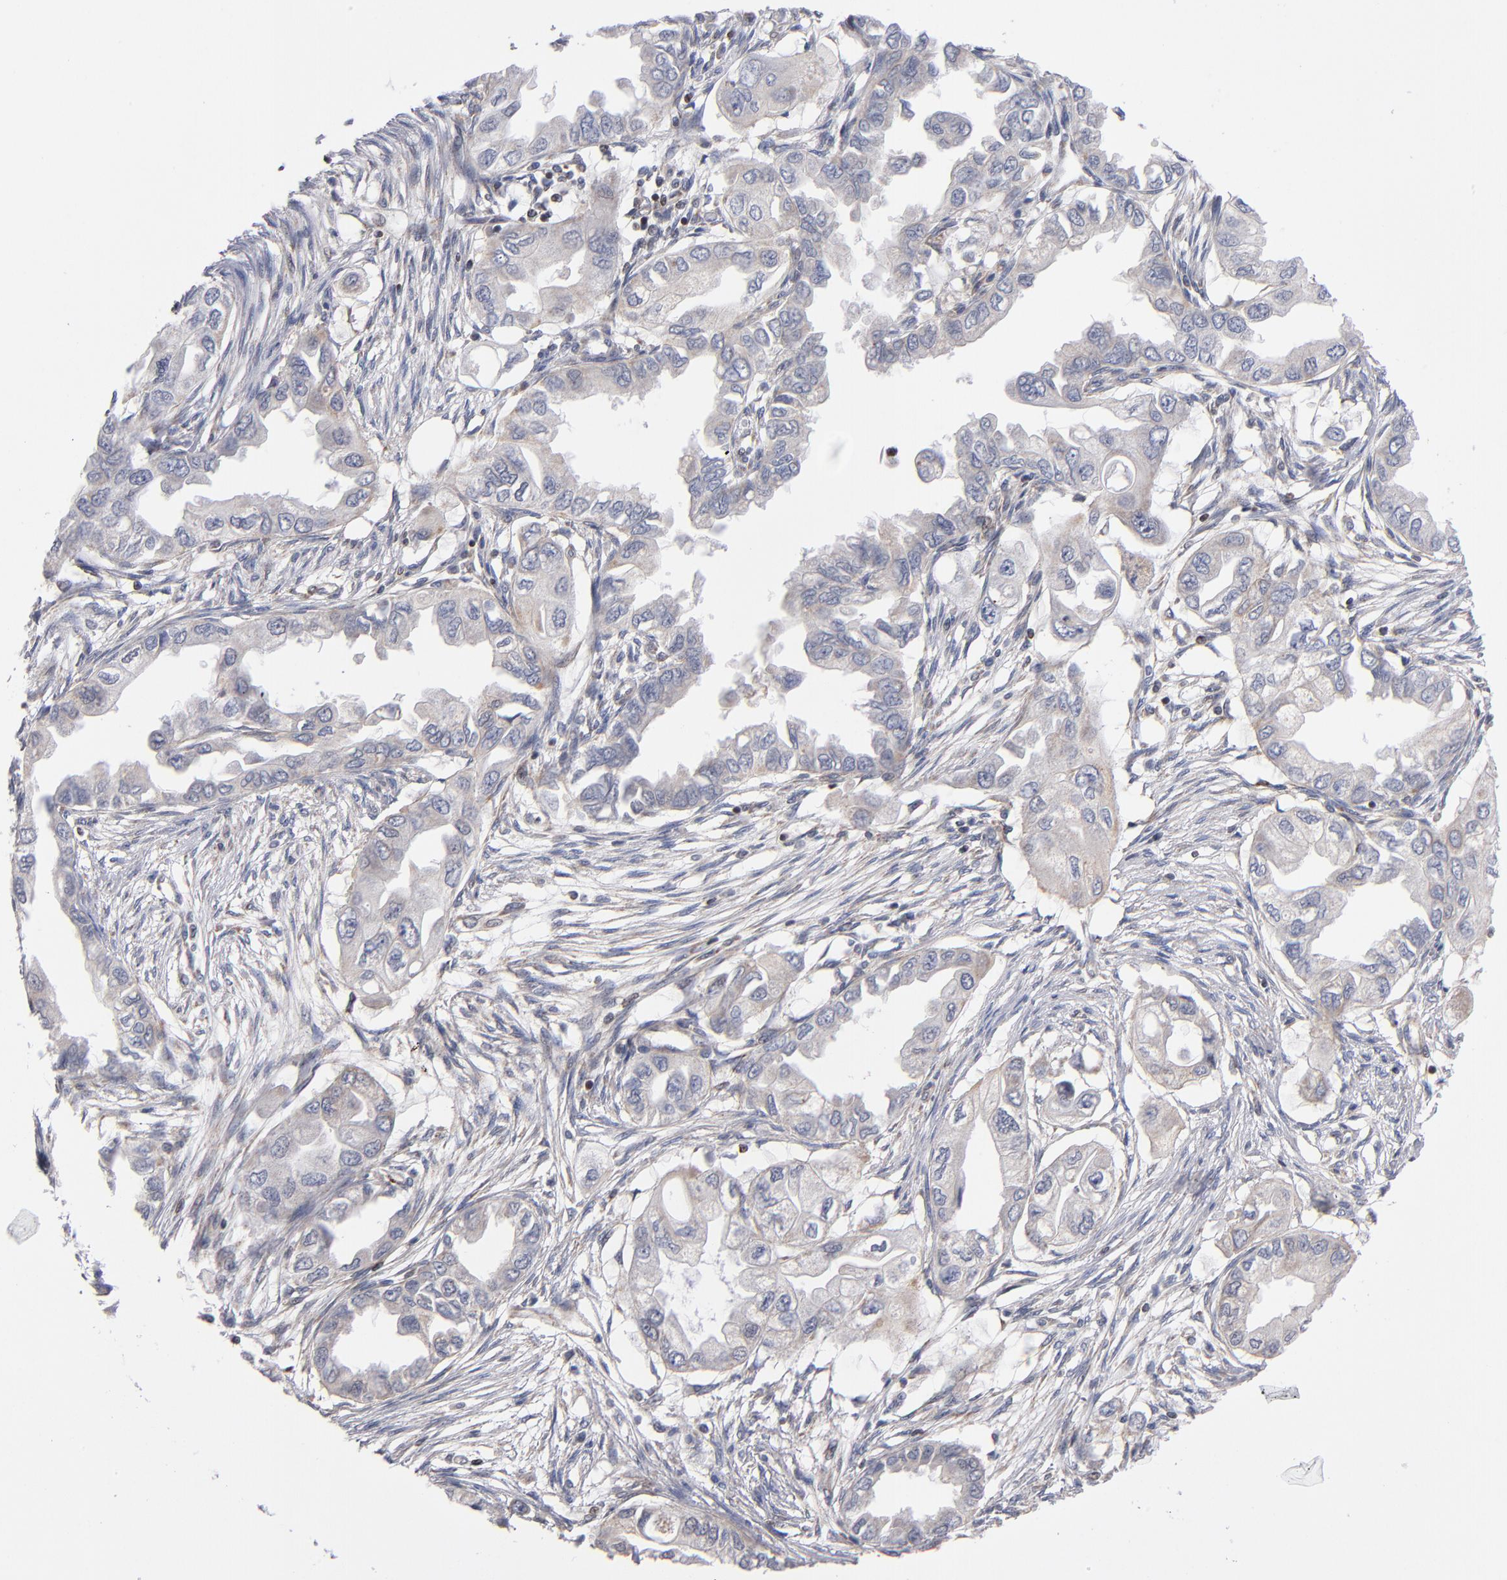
{"staining": {"intensity": "weak", "quantity": "<25%", "location": "cytoplasmic/membranous"}, "tissue": "endometrial cancer", "cell_type": "Tumor cells", "image_type": "cancer", "snomed": [{"axis": "morphology", "description": "Adenocarcinoma, NOS"}, {"axis": "topography", "description": "Endometrium"}], "caption": "Protein analysis of endometrial adenocarcinoma displays no significant expression in tumor cells.", "gene": "ODF2", "patient": {"sex": "female", "age": 67}}